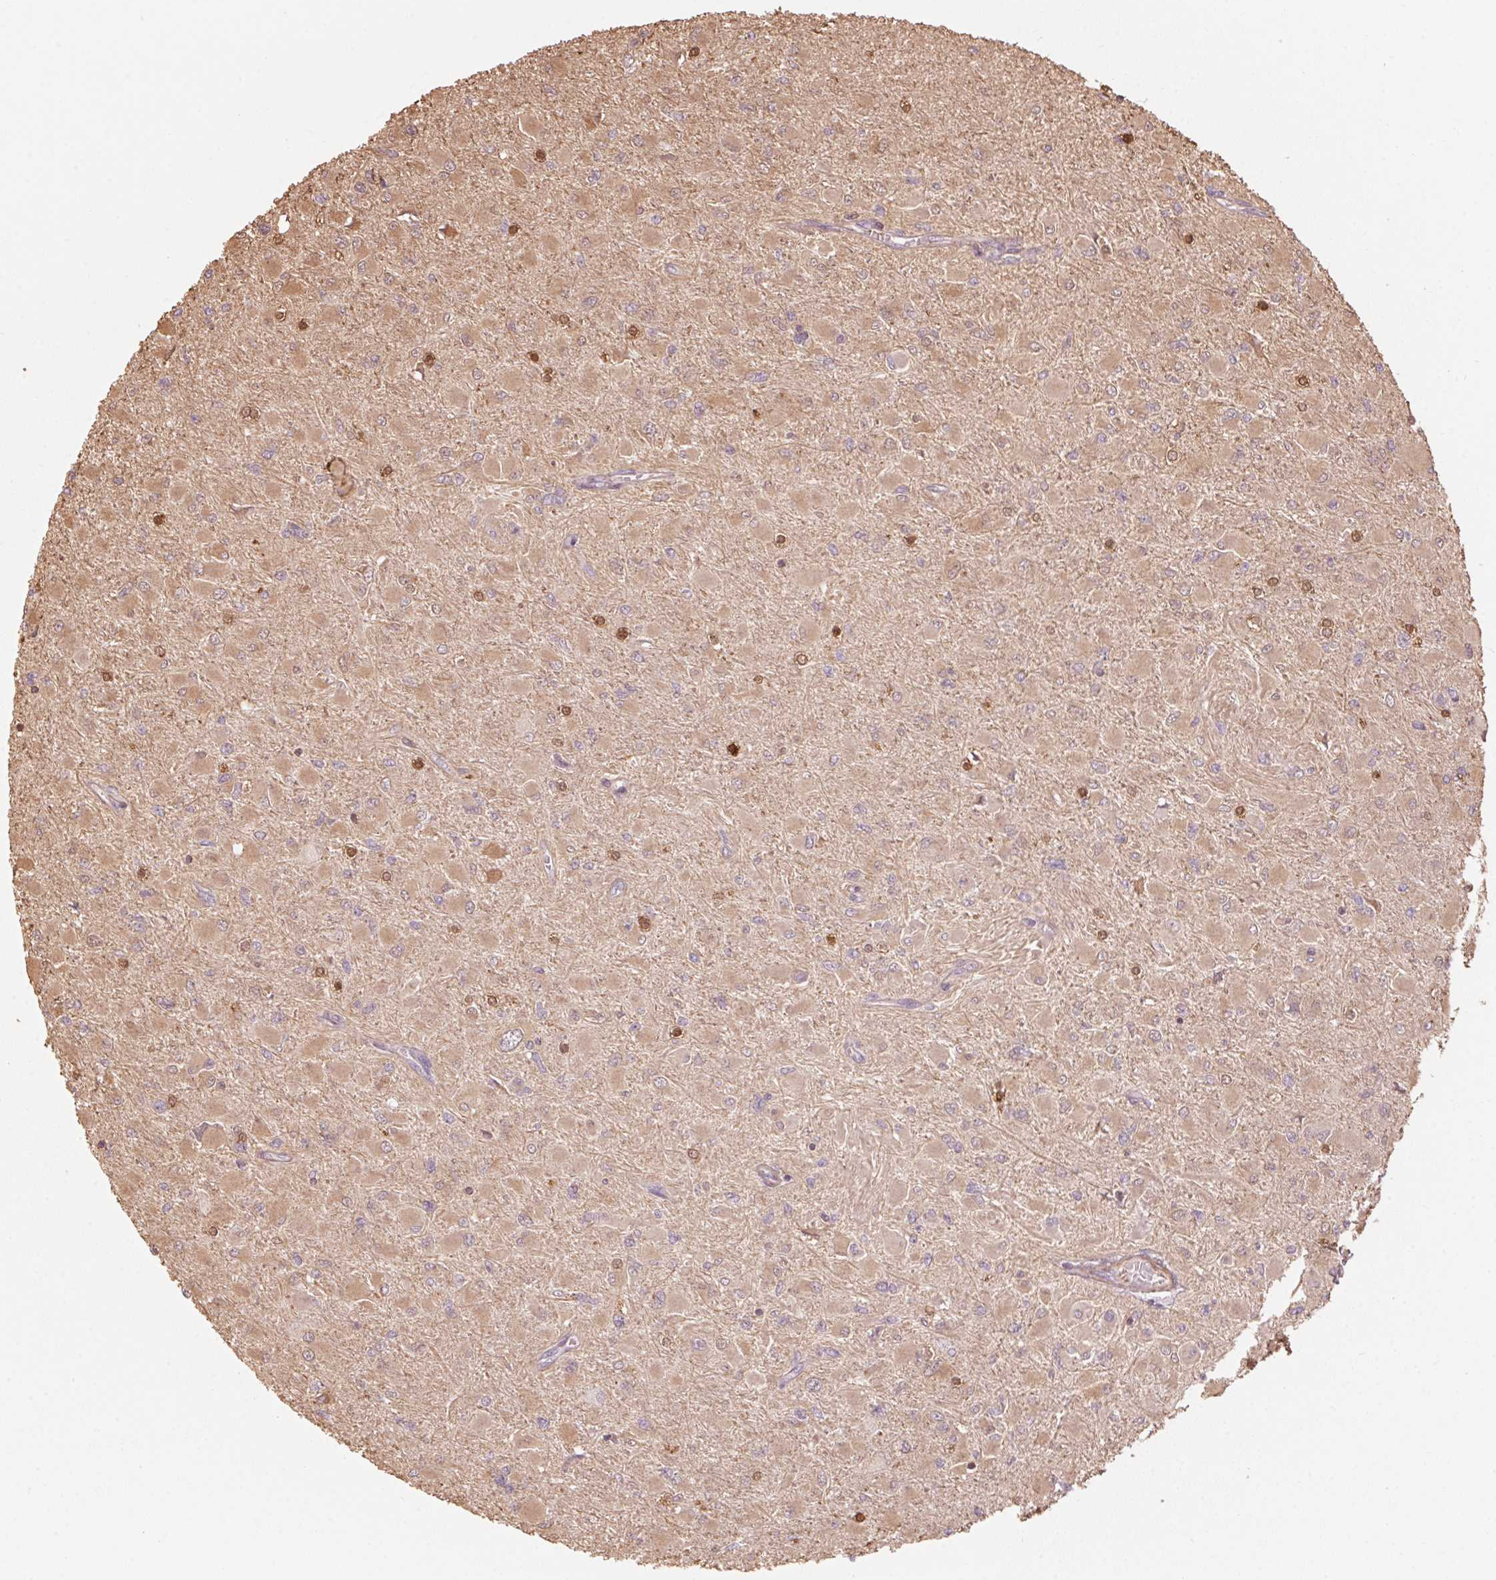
{"staining": {"intensity": "negative", "quantity": "none", "location": "none"}, "tissue": "glioma", "cell_type": "Tumor cells", "image_type": "cancer", "snomed": [{"axis": "morphology", "description": "Glioma, malignant, High grade"}, {"axis": "topography", "description": "Cerebral cortex"}], "caption": "Human malignant high-grade glioma stained for a protein using immunohistochemistry exhibits no expression in tumor cells.", "gene": "QDPR", "patient": {"sex": "female", "age": 36}}